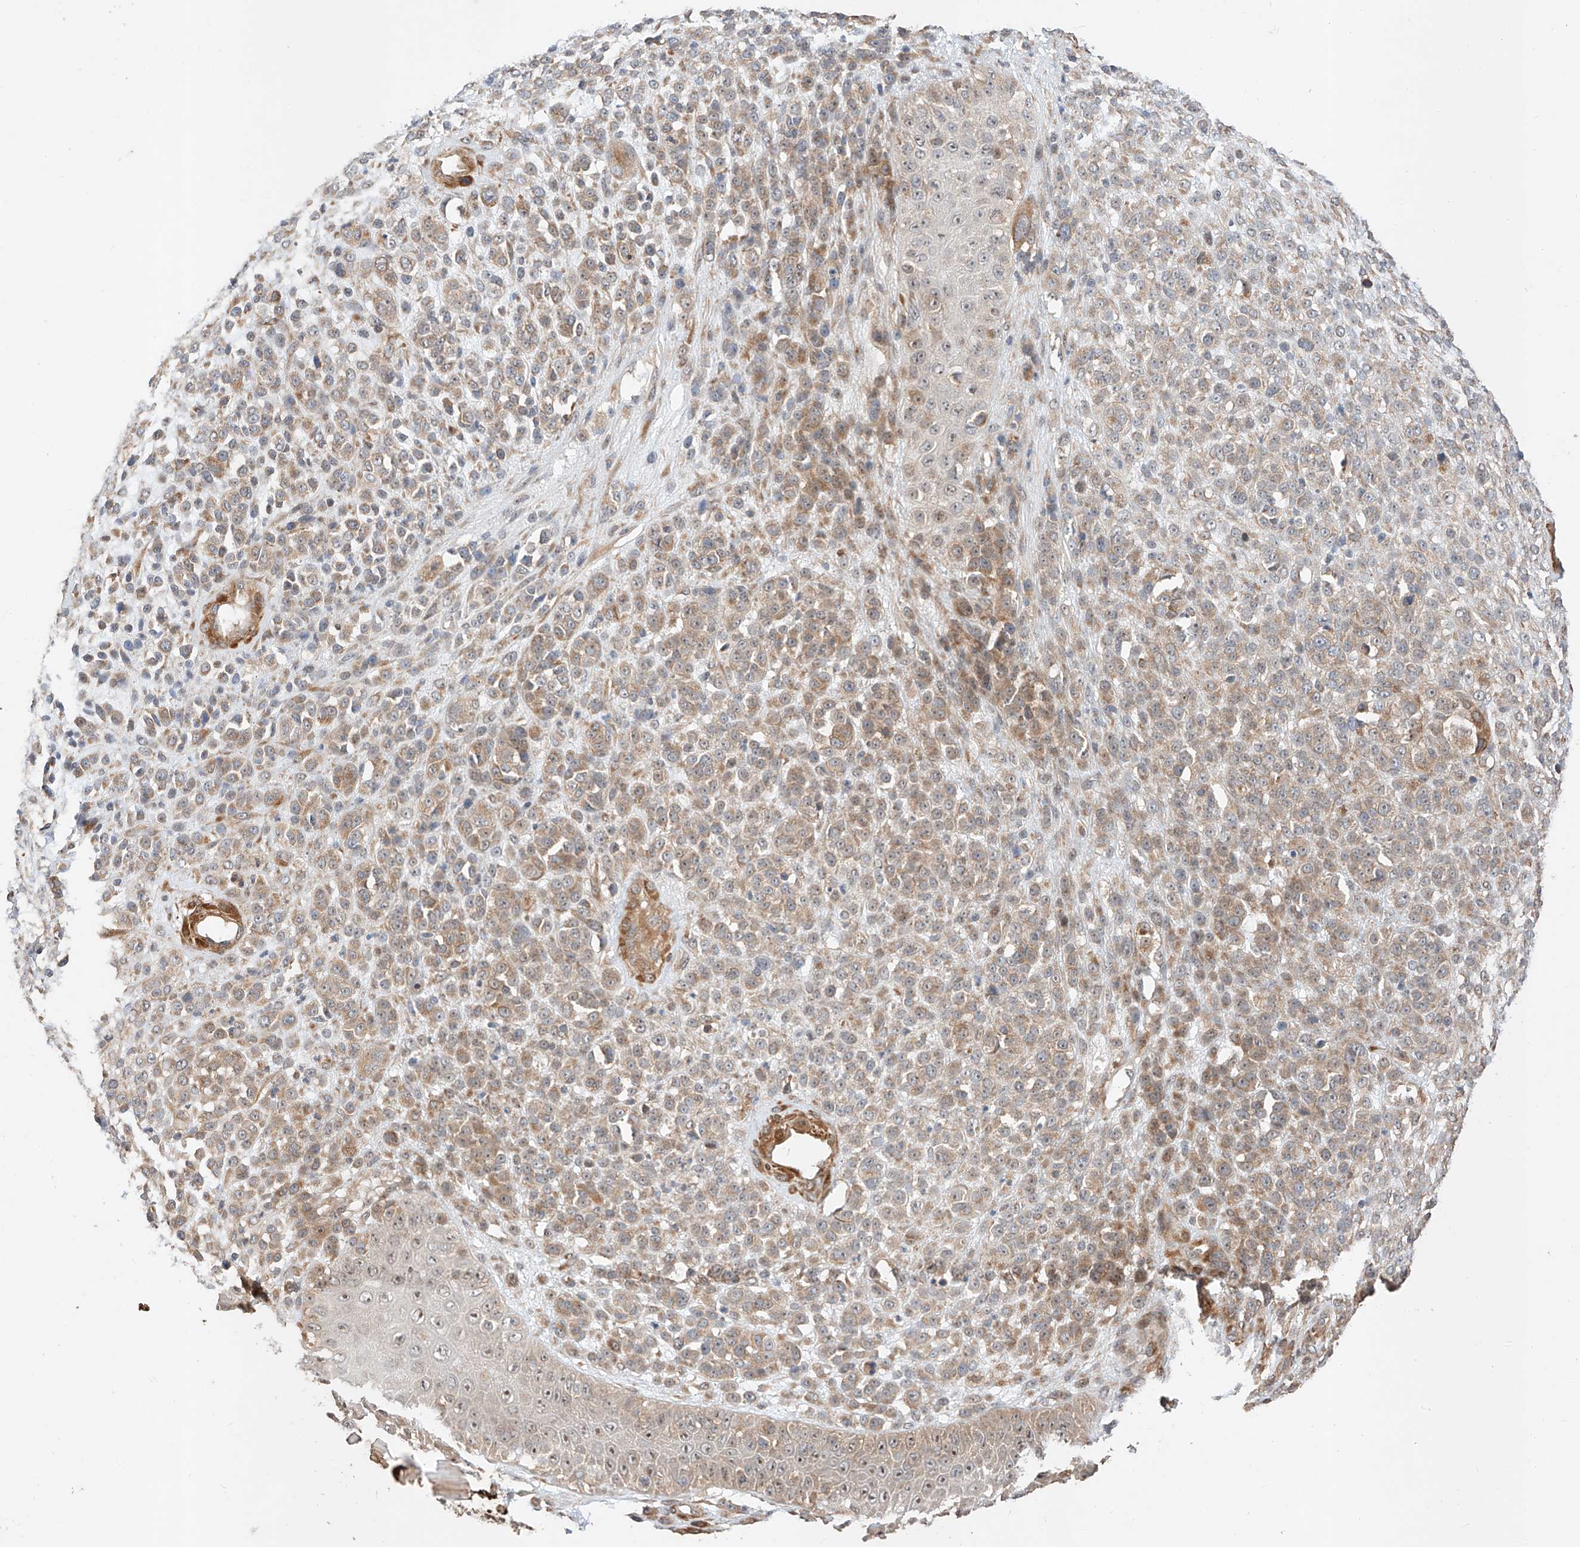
{"staining": {"intensity": "weak", "quantity": ">75%", "location": "cytoplasmic/membranous"}, "tissue": "melanoma", "cell_type": "Tumor cells", "image_type": "cancer", "snomed": [{"axis": "morphology", "description": "Malignant melanoma, NOS"}, {"axis": "topography", "description": "Skin"}], "caption": "This photomicrograph exhibits melanoma stained with IHC to label a protein in brown. The cytoplasmic/membranous of tumor cells show weak positivity for the protein. Nuclei are counter-stained blue.", "gene": "RAB23", "patient": {"sex": "female", "age": 55}}